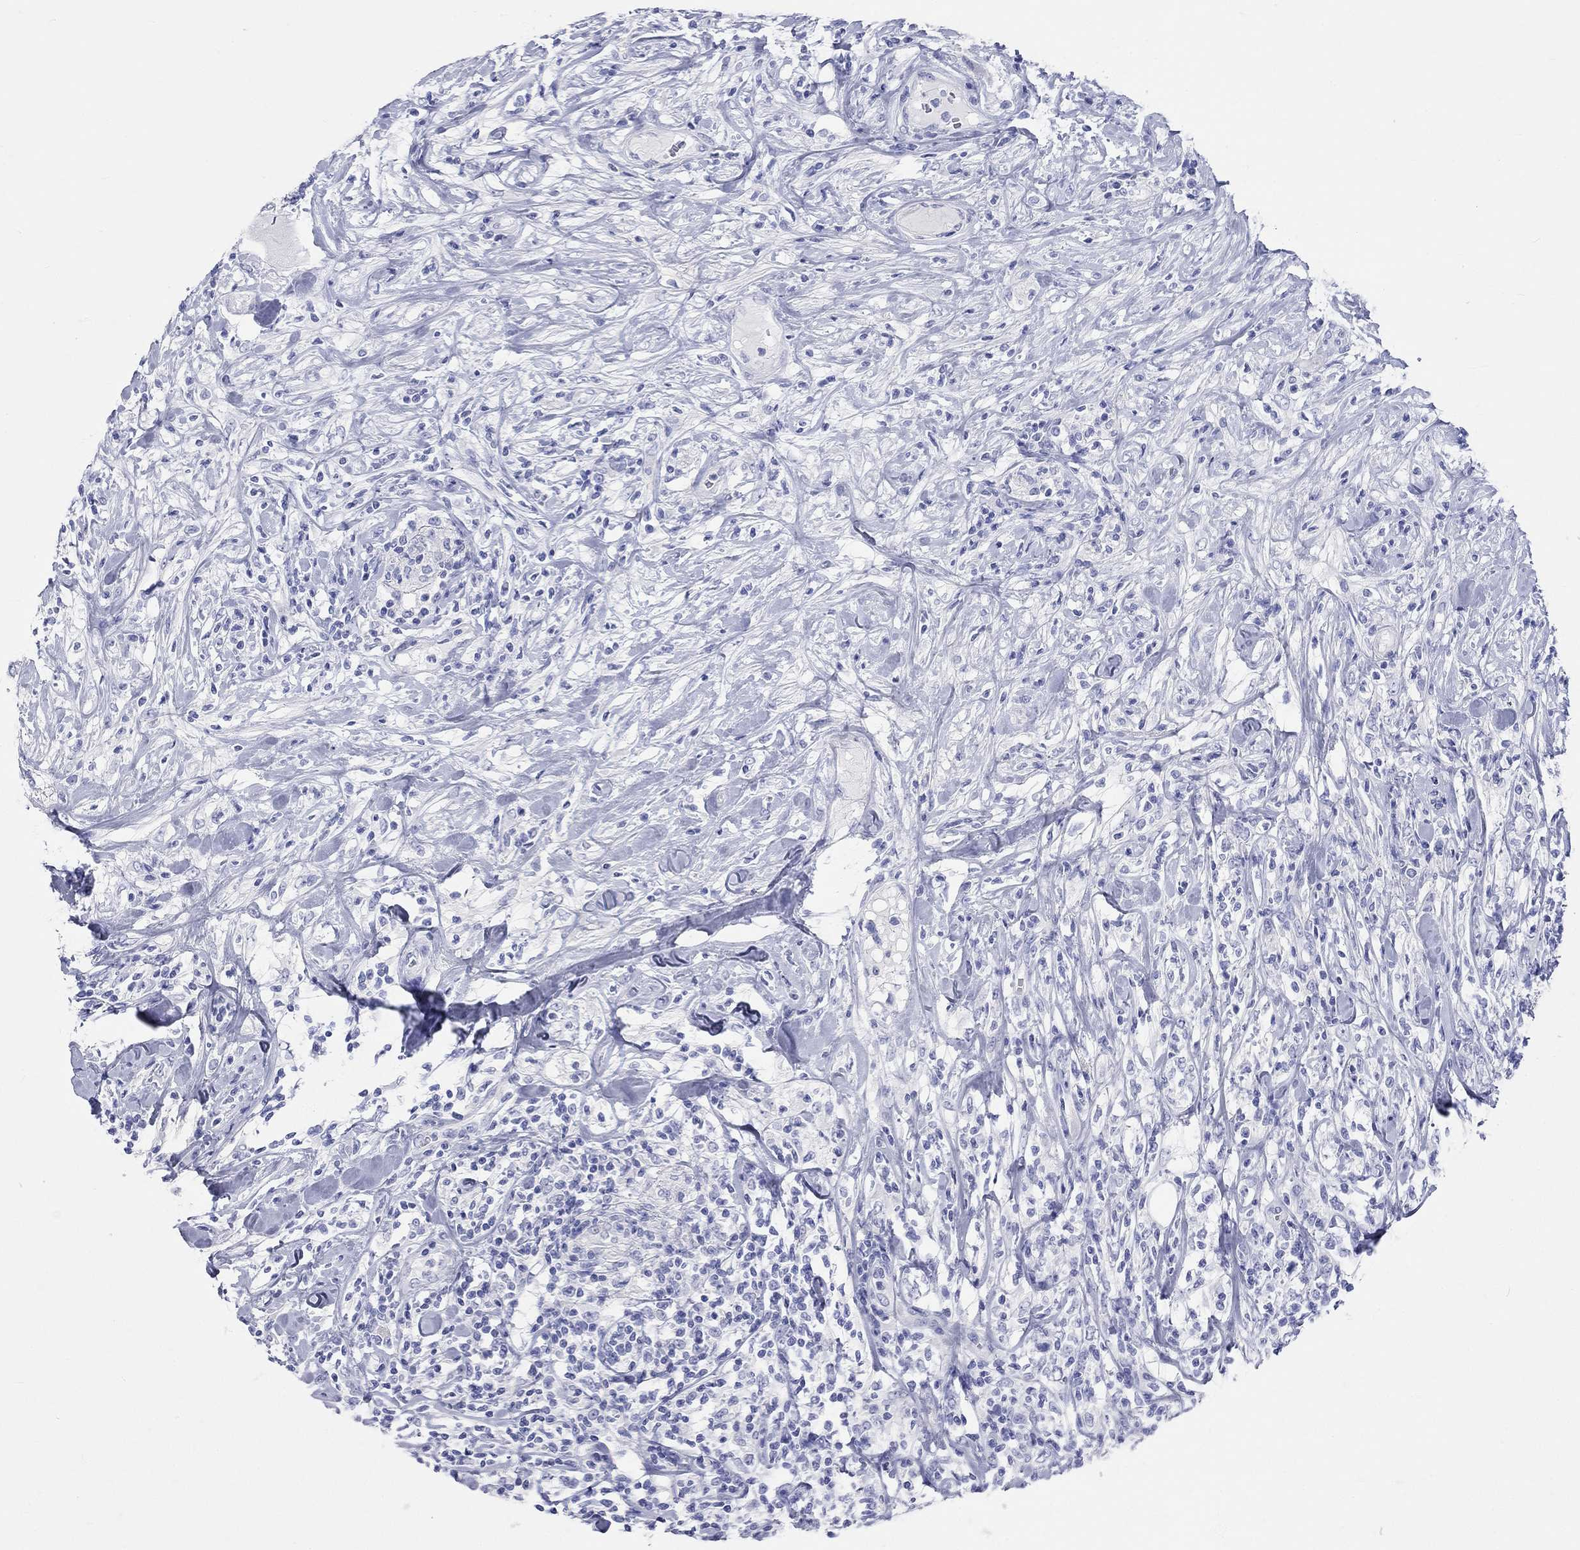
{"staining": {"intensity": "negative", "quantity": "none", "location": "none"}, "tissue": "lymphoma", "cell_type": "Tumor cells", "image_type": "cancer", "snomed": [{"axis": "morphology", "description": "Malignant lymphoma, non-Hodgkin's type, High grade"}, {"axis": "topography", "description": "Lymph node"}], "caption": "Lymphoma was stained to show a protein in brown. There is no significant positivity in tumor cells.", "gene": "SPATA9", "patient": {"sex": "female", "age": 84}}